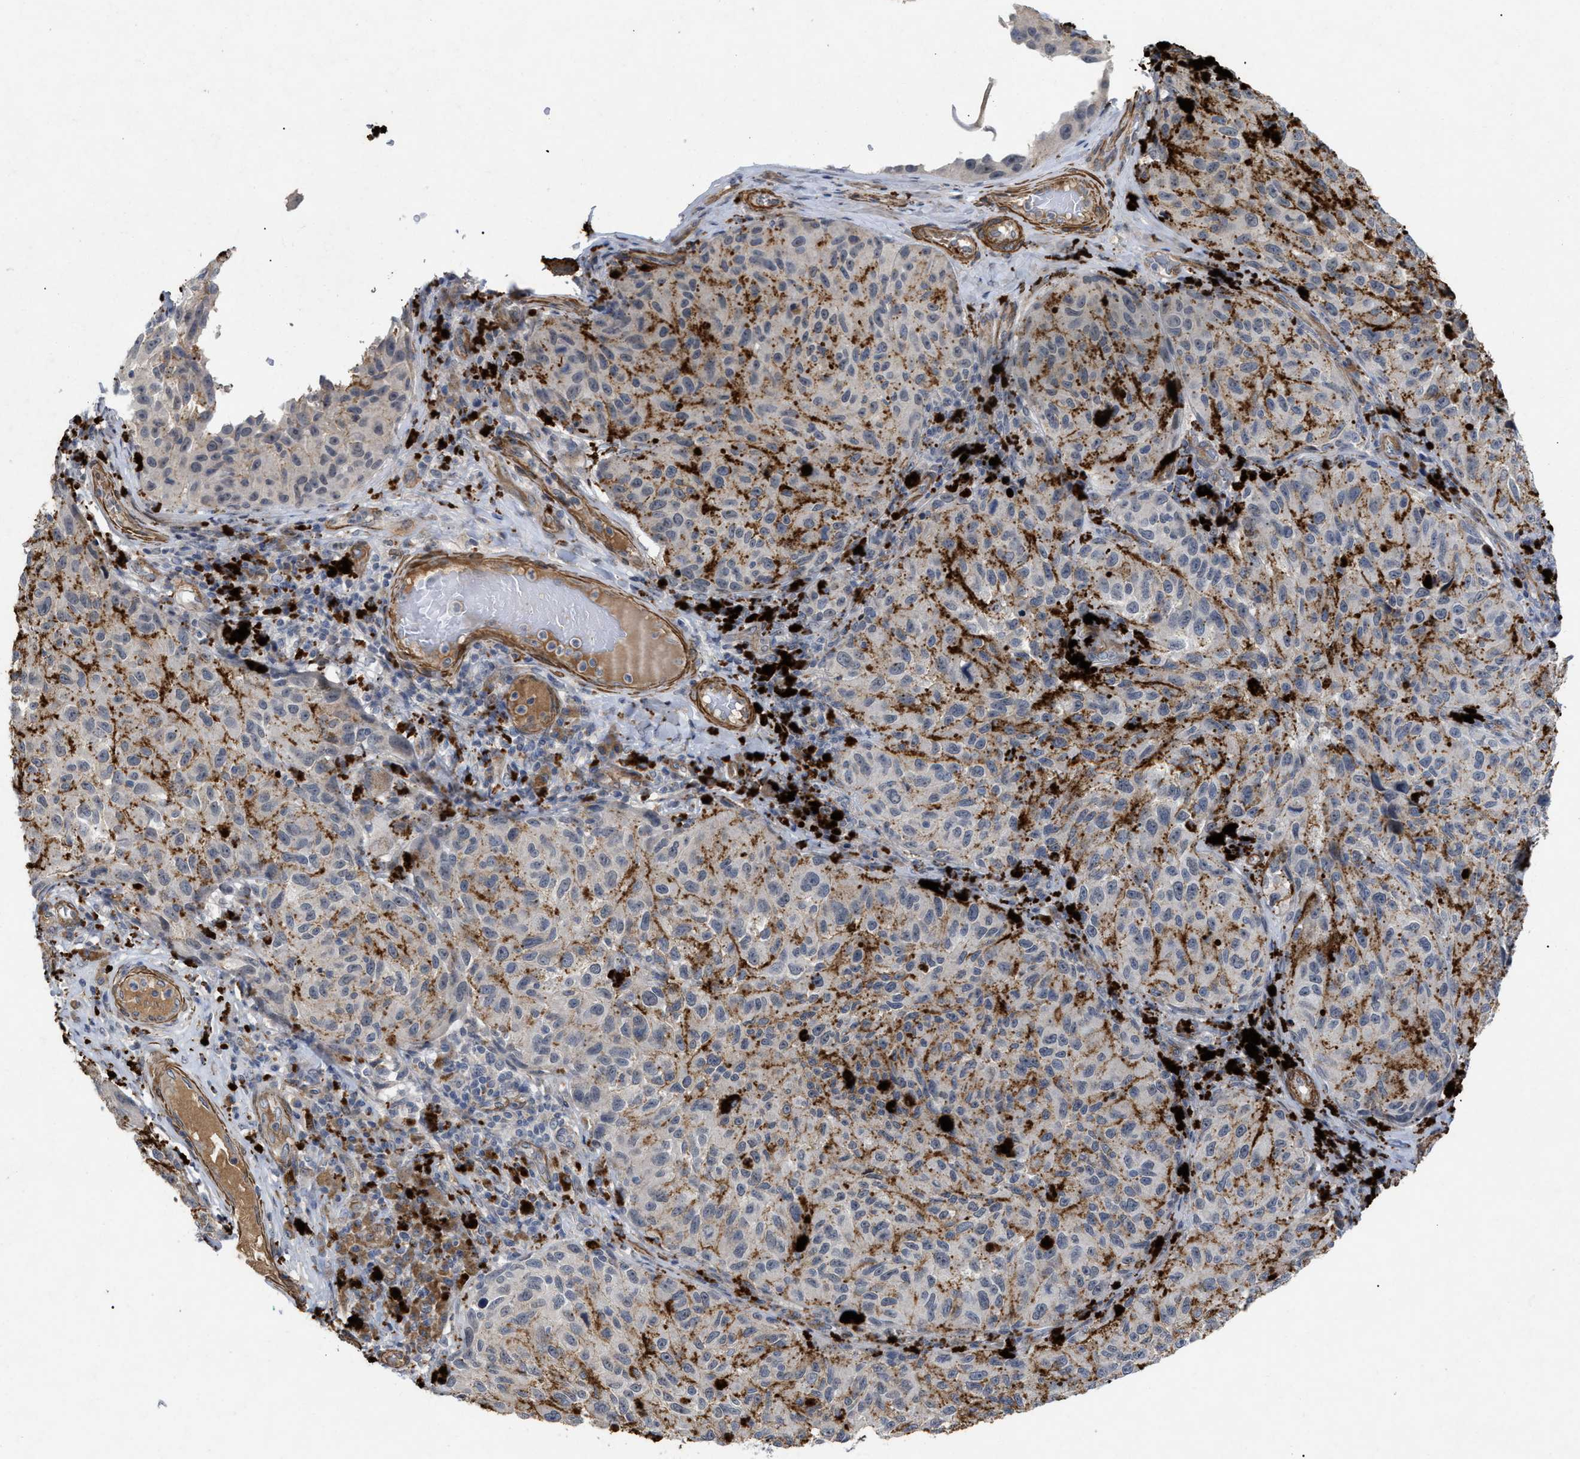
{"staining": {"intensity": "negative", "quantity": "none", "location": "none"}, "tissue": "melanoma", "cell_type": "Tumor cells", "image_type": "cancer", "snomed": [{"axis": "morphology", "description": "Malignant melanoma, NOS"}, {"axis": "topography", "description": "Skin"}], "caption": "DAB immunohistochemical staining of malignant melanoma reveals no significant expression in tumor cells. (Immunohistochemistry (ihc), brightfield microscopy, high magnification).", "gene": "ST6GALNAC6", "patient": {"sex": "female", "age": 73}}